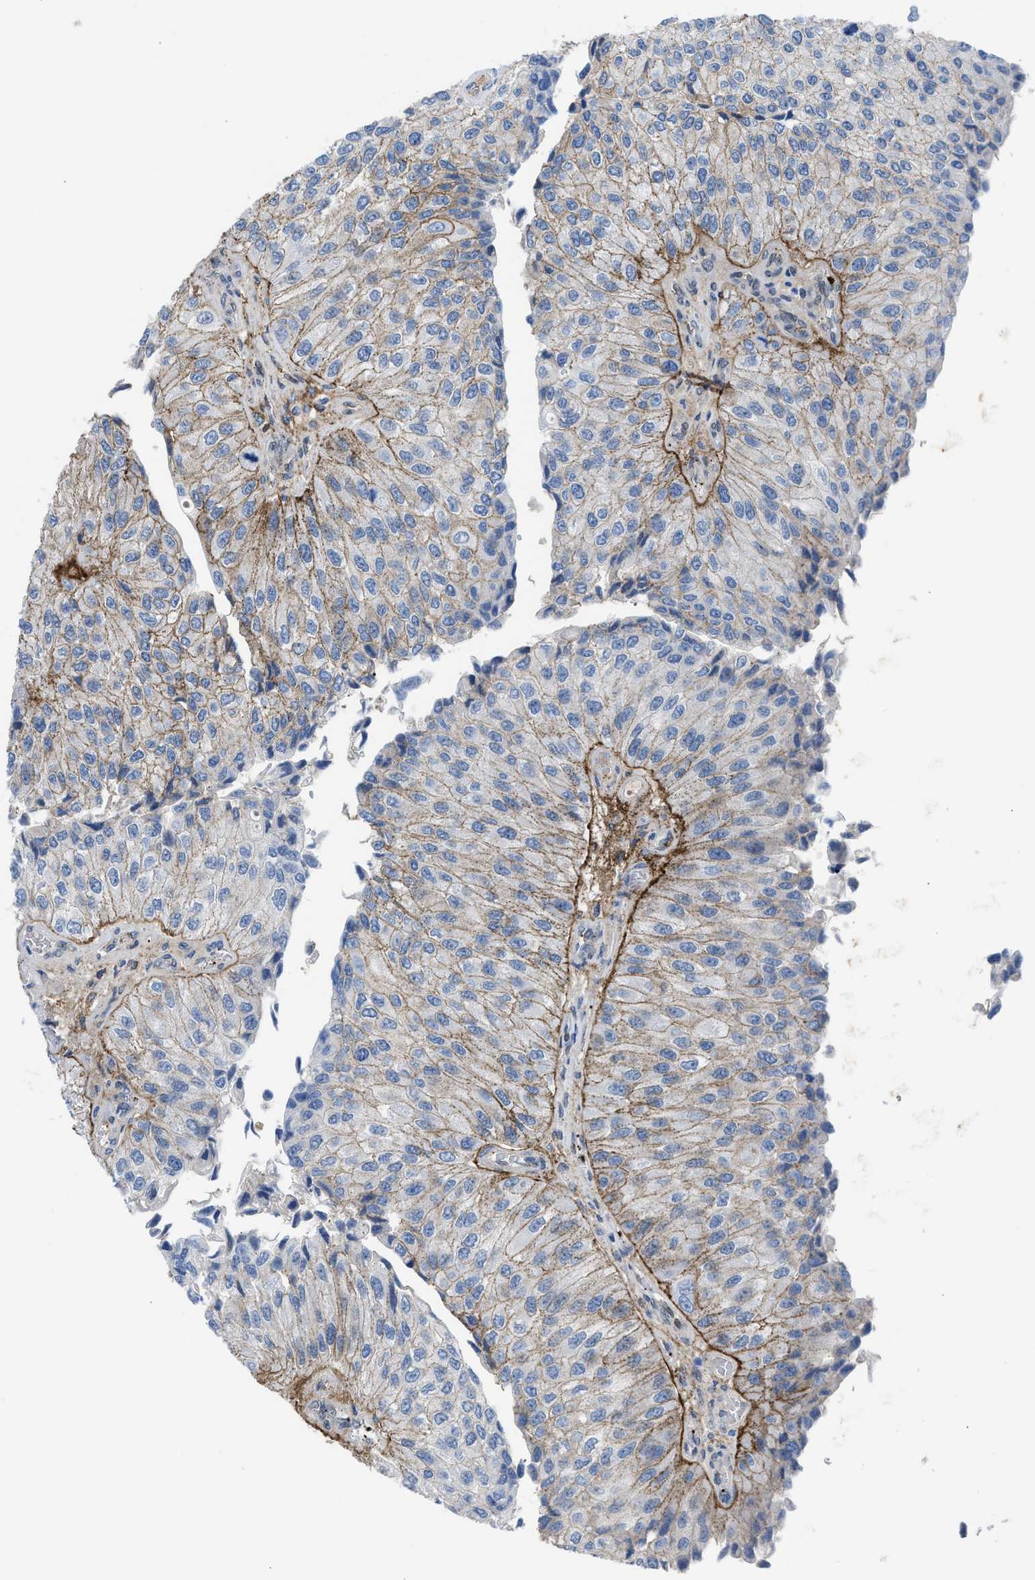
{"staining": {"intensity": "weak", "quantity": "25%-75%", "location": "cytoplasmic/membranous"}, "tissue": "urothelial cancer", "cell_type": "Tumor cells", "image_type": "cancer", "snomed": [{"axis": "morphology", "description": "Urothelial carcinoma, High grade"}, {"axis": "topography", "description": "Kidney"}, {"axis": "topography", "description": "Urinary bladder"}], "caption": "A high-resolution image shows immunohistochemistry (IHC) staining of urothelial cancer, which displays weak cytoplasmic/membranous expression in about 25%-75% of tumor cells.", "gene": "LEF1", "patient": {"sex": "male", "age": 77}}